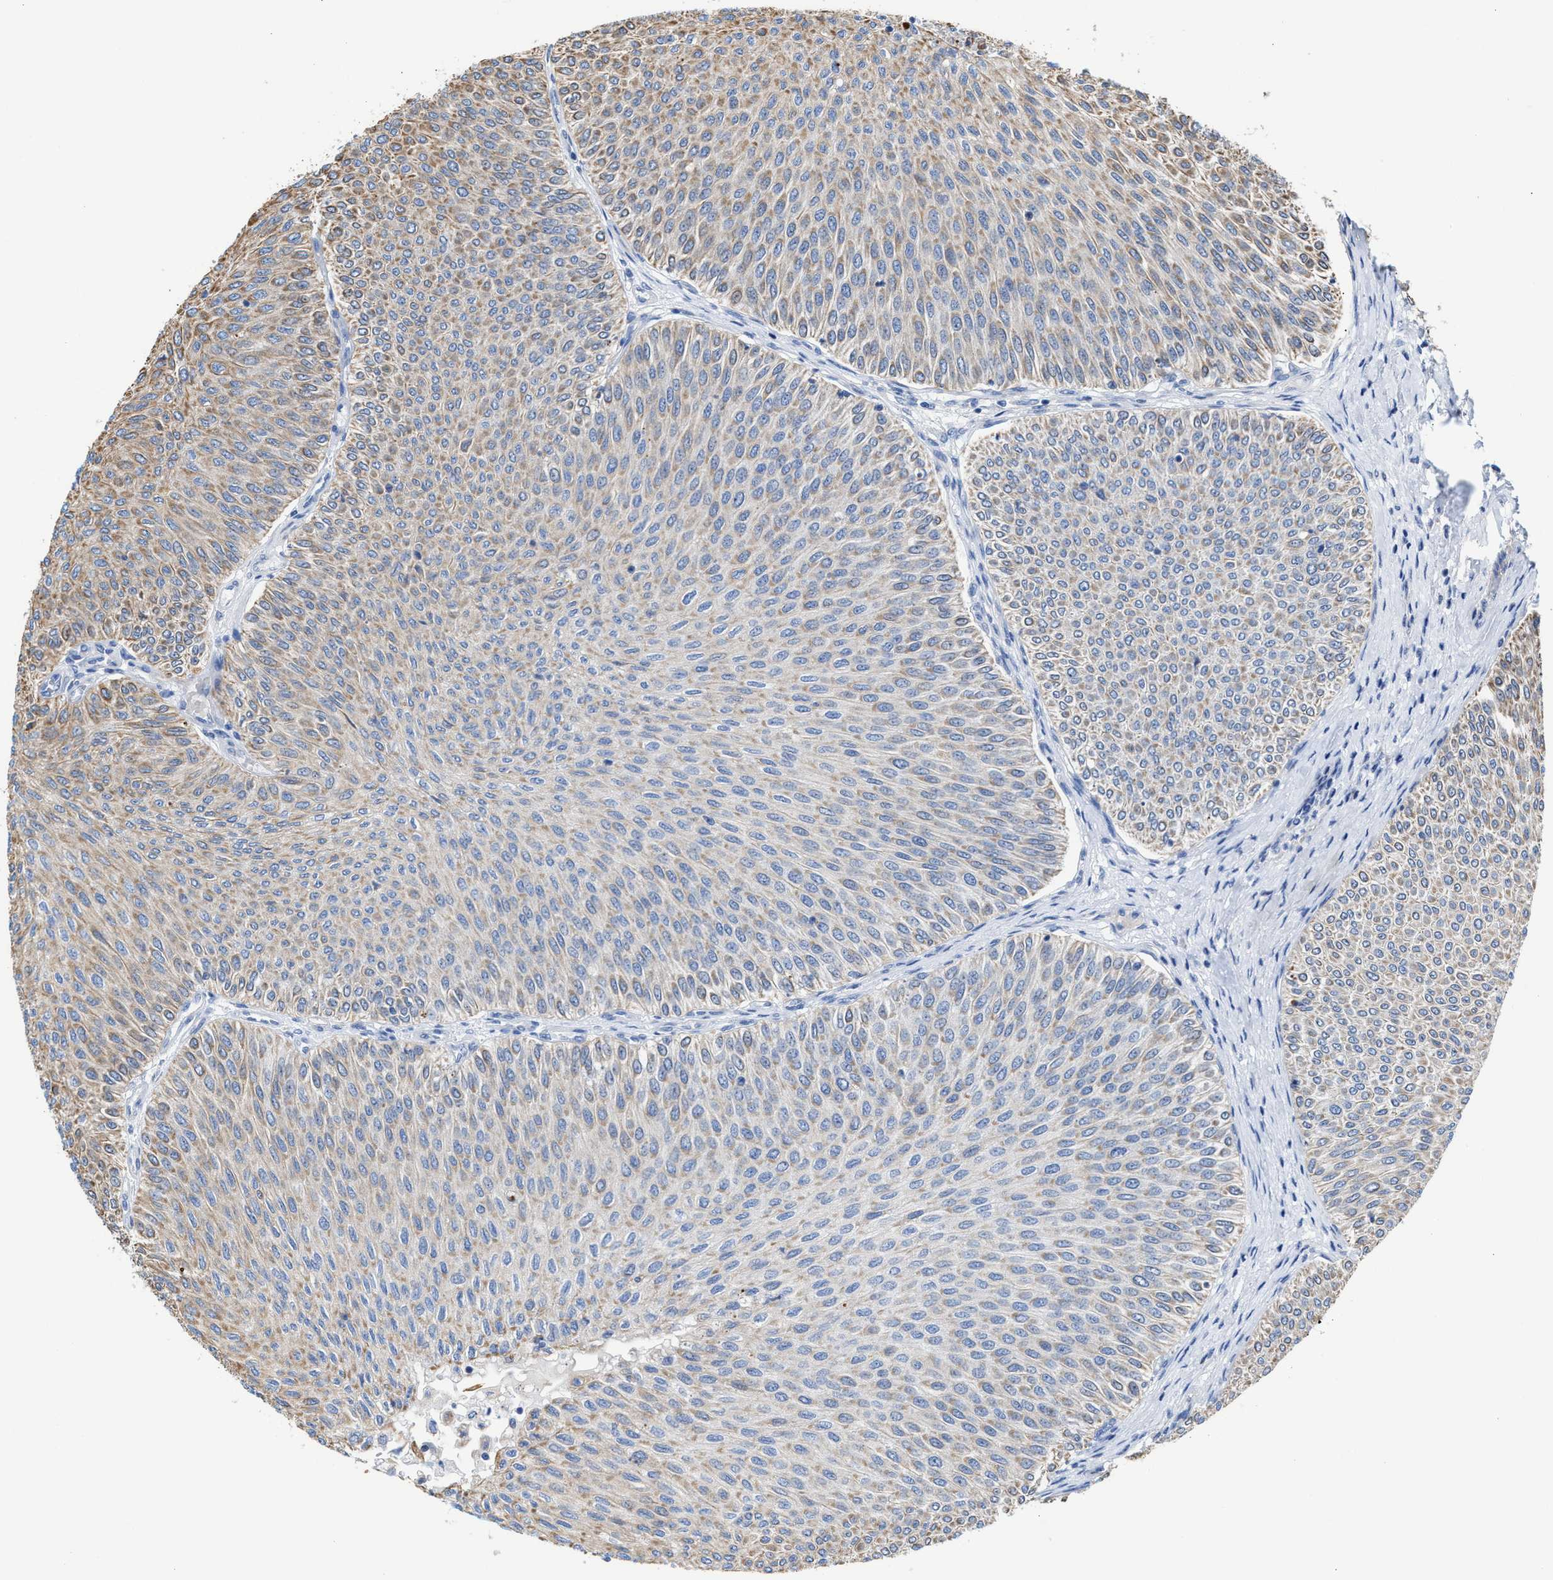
{"staining": {"intensity": "moderate", "quantity": "25%-75%", "location": "cytoplasmic/membranous"}, "tissue": "urothelial cancer", "cell_type": "Tumor cells", "image_type": "cancer", "snomed": [{"axis": "morphology", "description": "Urothelial carcinoma, Low grade"}, {"axis": "topography", "description": "Urinary bladder"}], "caption": "The immunohistochemical stain highlights moderate cytoplasmic/membranous expression in tumor cells of urothelial carcinoma (low-grade) tissue. Using DAB (brown) and hematoxylin (blue) stains, captured at high magnification using brightfield microscopy.", "gene": "JAG1", "patient": {"sex": "male", "age": 78}}